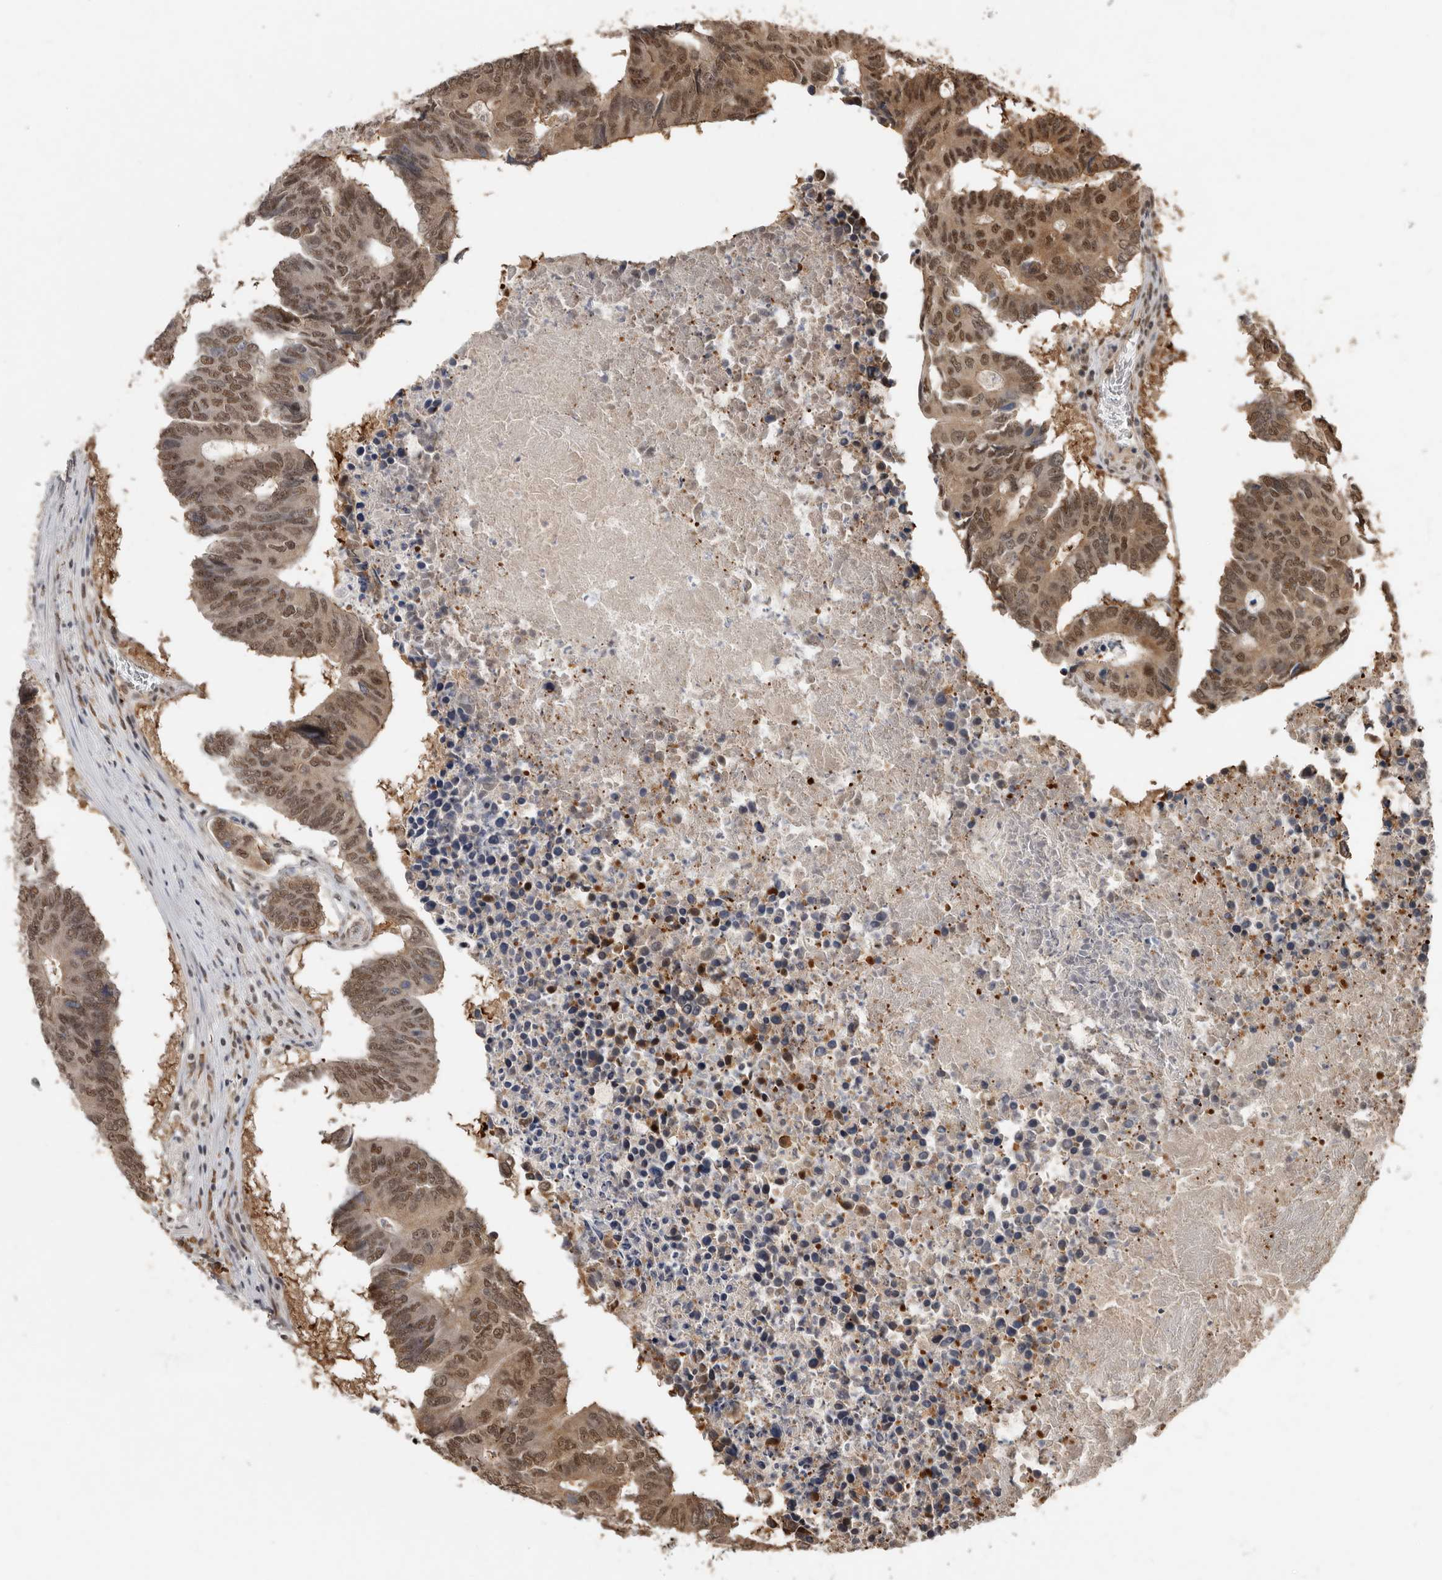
{"staining": {"intensity": "moderate", "quantity": ">75%", "location": "cytoplasmic/membranous,nuclear"}, "tissue": "colorectal cancer", "cell_type": "Tumor cells", "image_type": "cancer", "snomed": [{"axis": "morphology", "description": "Adenocarcinoma, NOS"}, {"axis": "topography", "description": "Colon"}], "caption": "Colorectal cancer was stained to show a protein in brown. There is medium levels of moderate cytoplasmic/membranous and nuclear expression in approximately >75% of tumor cells.", "gene": "LRGUK", "patient": {"sex": "male", "age": 87}}